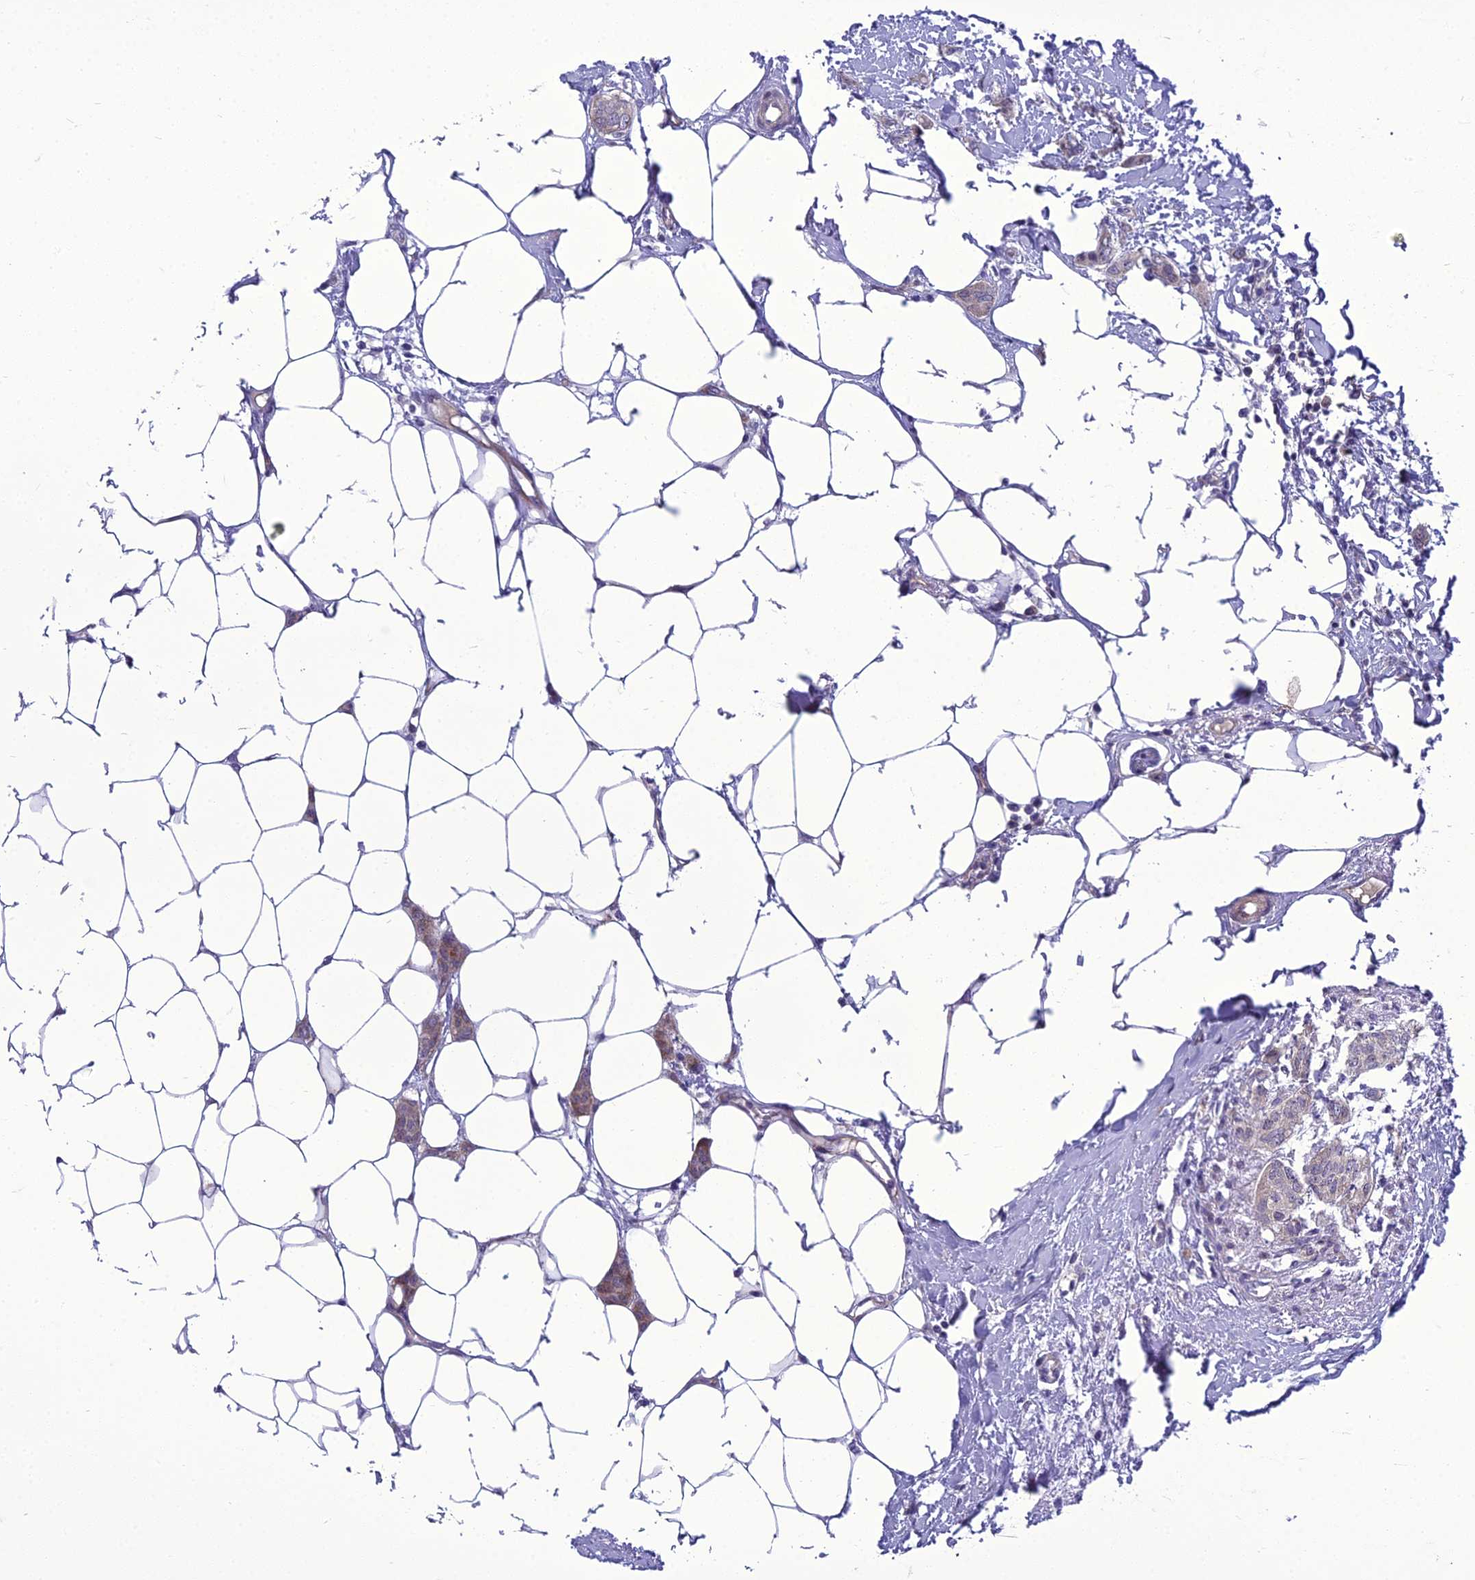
{"staining": {"intensity": "negative", "quantity": "none", "location": "none"}, "tissue": "breast cancer", "cell_type": "Tumor cells", "image_type": "cancer", "snomed": [{"axis": "morphology", "description": "Duct carcinoma"}, {"axis": "topography", "description": "Breast"}], "caption": "IHC image of neoplastic tissue: breast cancer (intraductal carcinoma) stained with DAB (3,3'-diaminobenzidine) shows no significant protein staining in tumor cells. (Stains: DAB (3,3'-diaminobenzidine) IHC with hematoxylin counter stain, Microscopy: brightfield microscopy at high magnification).", "gene": "GAB4", "patient": {"sex": "female", "age": 72}}